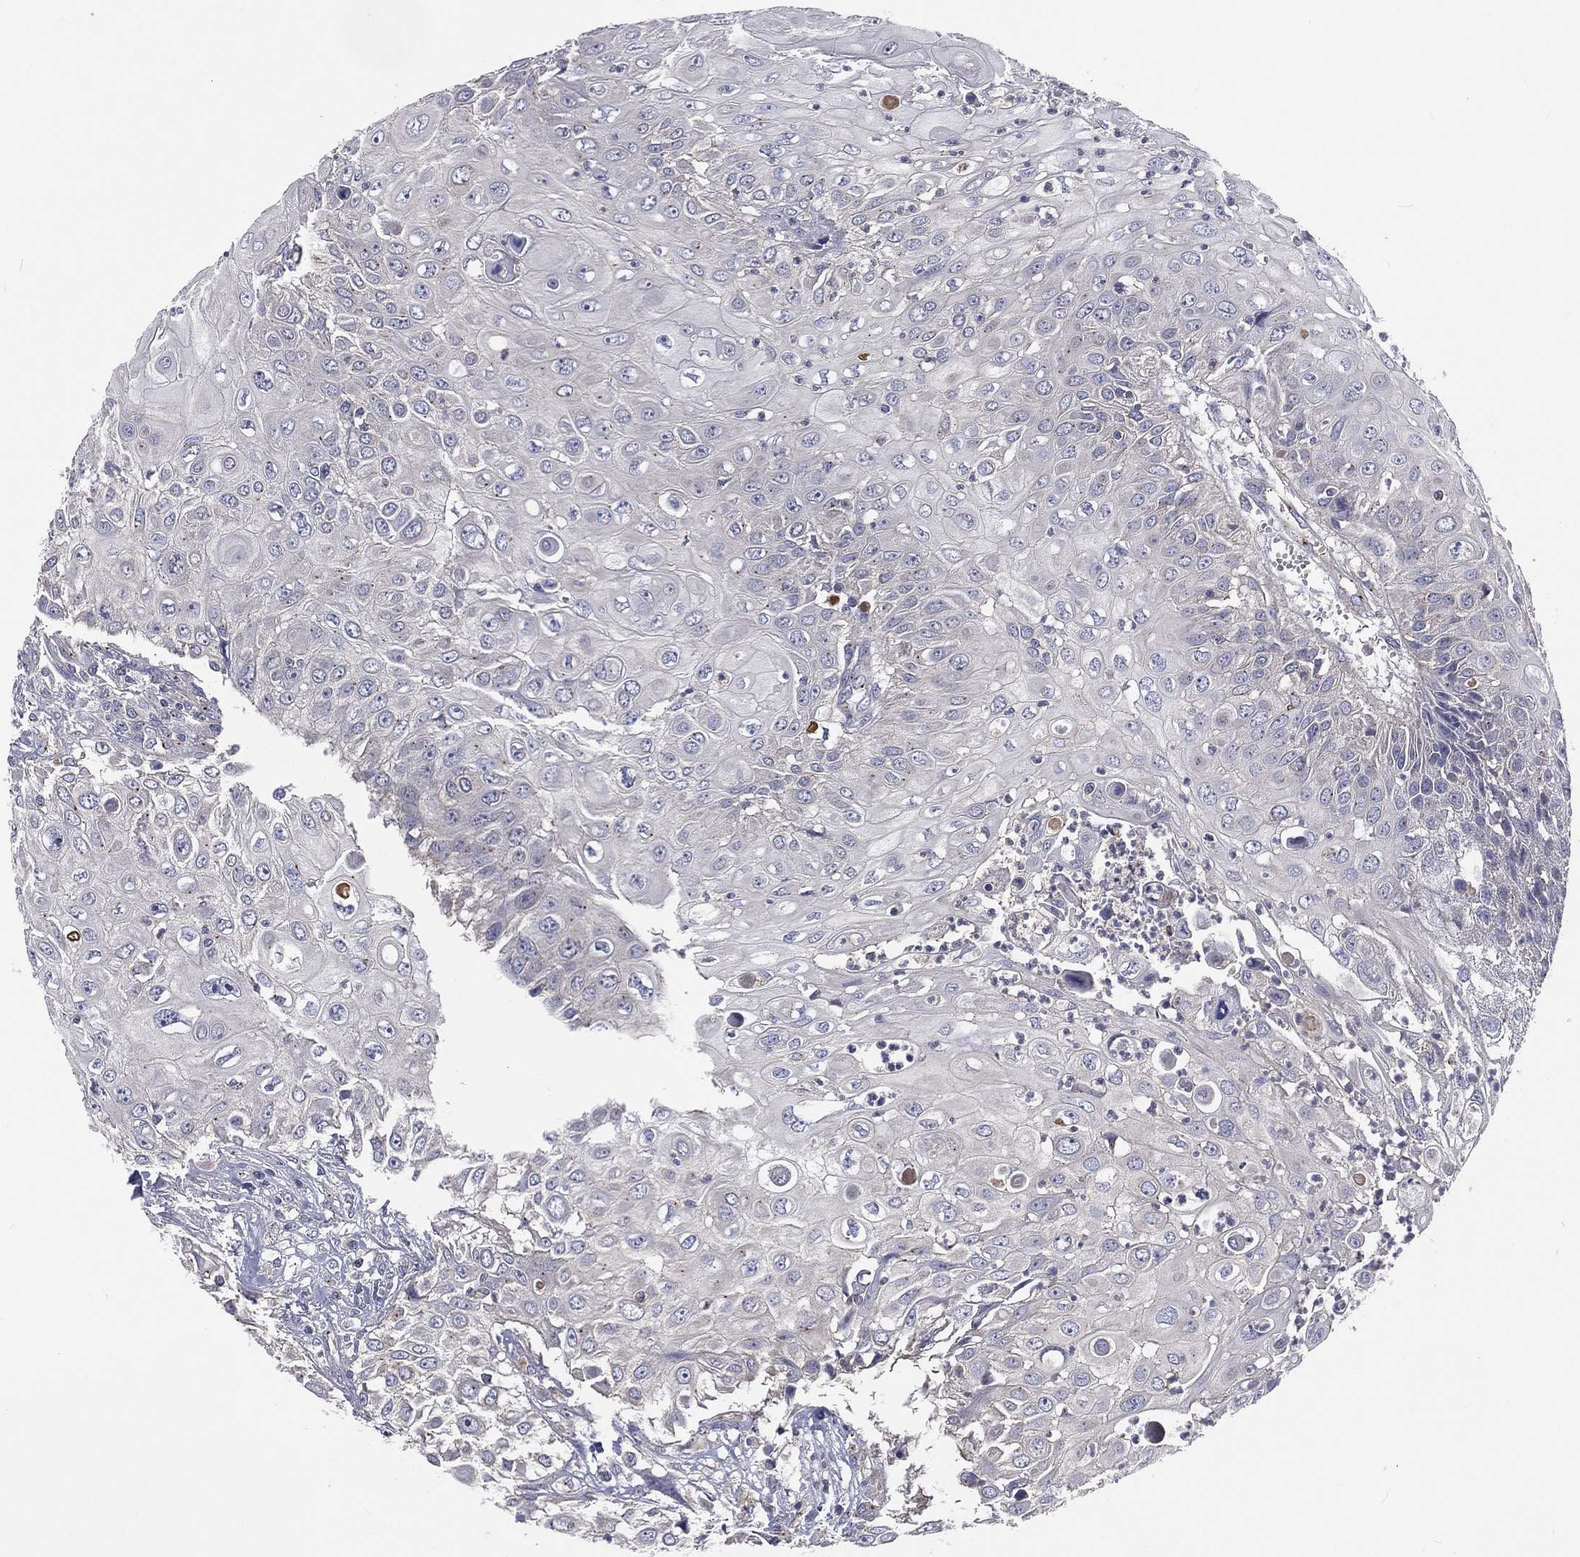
{"staining": {"intensity": "weak", "quantity": "<25%", "location": "cytoplasmic/membranous"}, "tissue": "urothelial cancer", "cell_type": "Tumor cells", "image_type": "cancer", "snomed": [{"axis": "morphology", "description": "Urothelial carcinoma, High grade"}, {"axis": "topography", "description": "Urinary bladder"}], "caption": "Protein analysis of urothelial cancer demonstrates no significant expression in tumor cells.", "gene": "CROCC", "patient": {"sex": "female", "age": 79}}